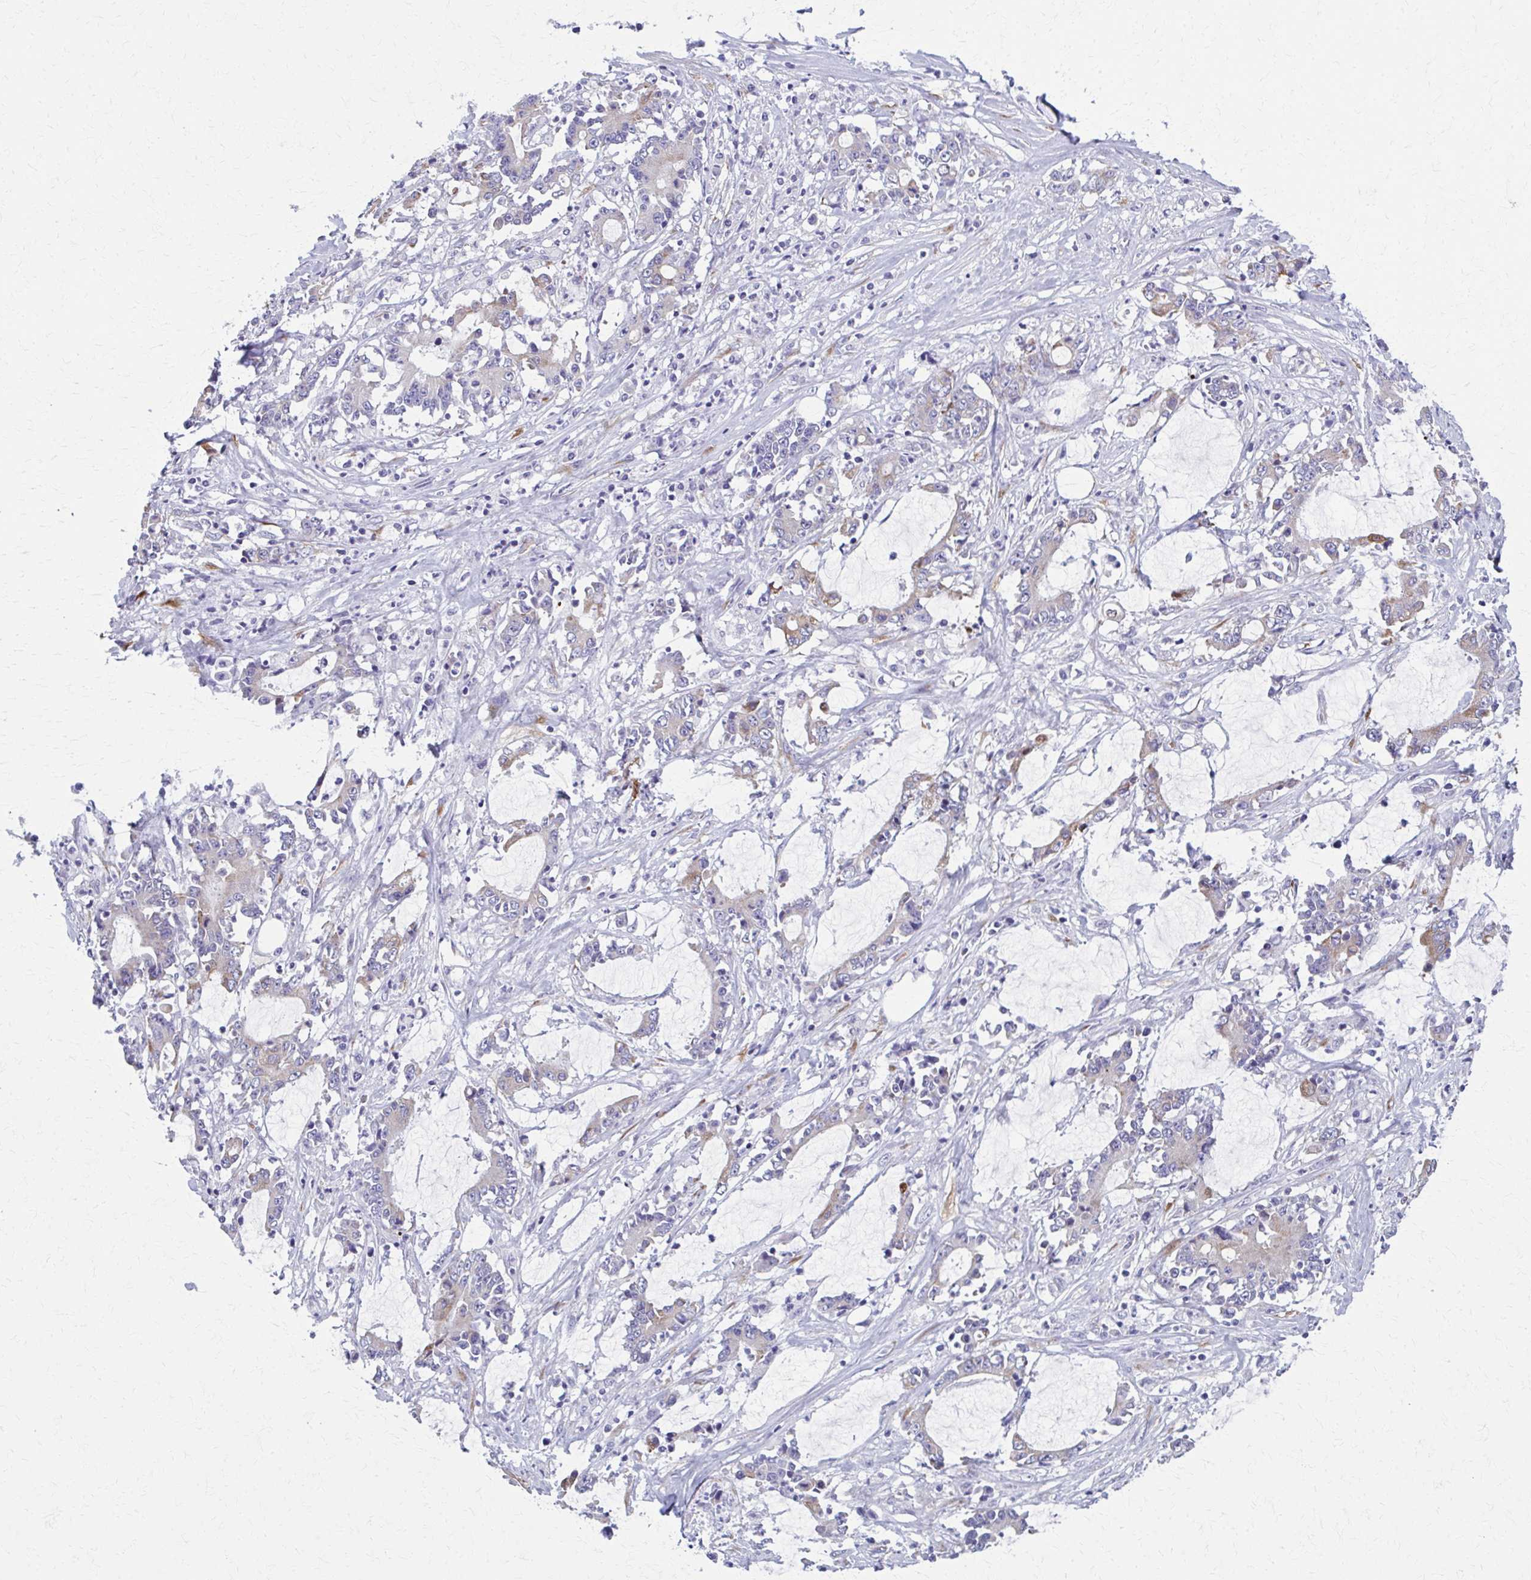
{"staining": {"intensity": "weak", "quantity": "<25%", "location": "cytoplasmic/membranous"}, "tissue": "stomach cancer", "cell_type": "Tumor cells", "image_type": "cancer", "snomed": [{"axis": "morphology", "description": "Adenocarcinoma, NOS"}, {"axis": "topography", "description": "Stomach, upper"}], "caption": "Stomach cancer stained for a protein using immunohistochemistry (IHC) demonstrates no staining tumor cells.", "gene": "SPATS2L", "patient": {"sex": "male", "age": 68}}